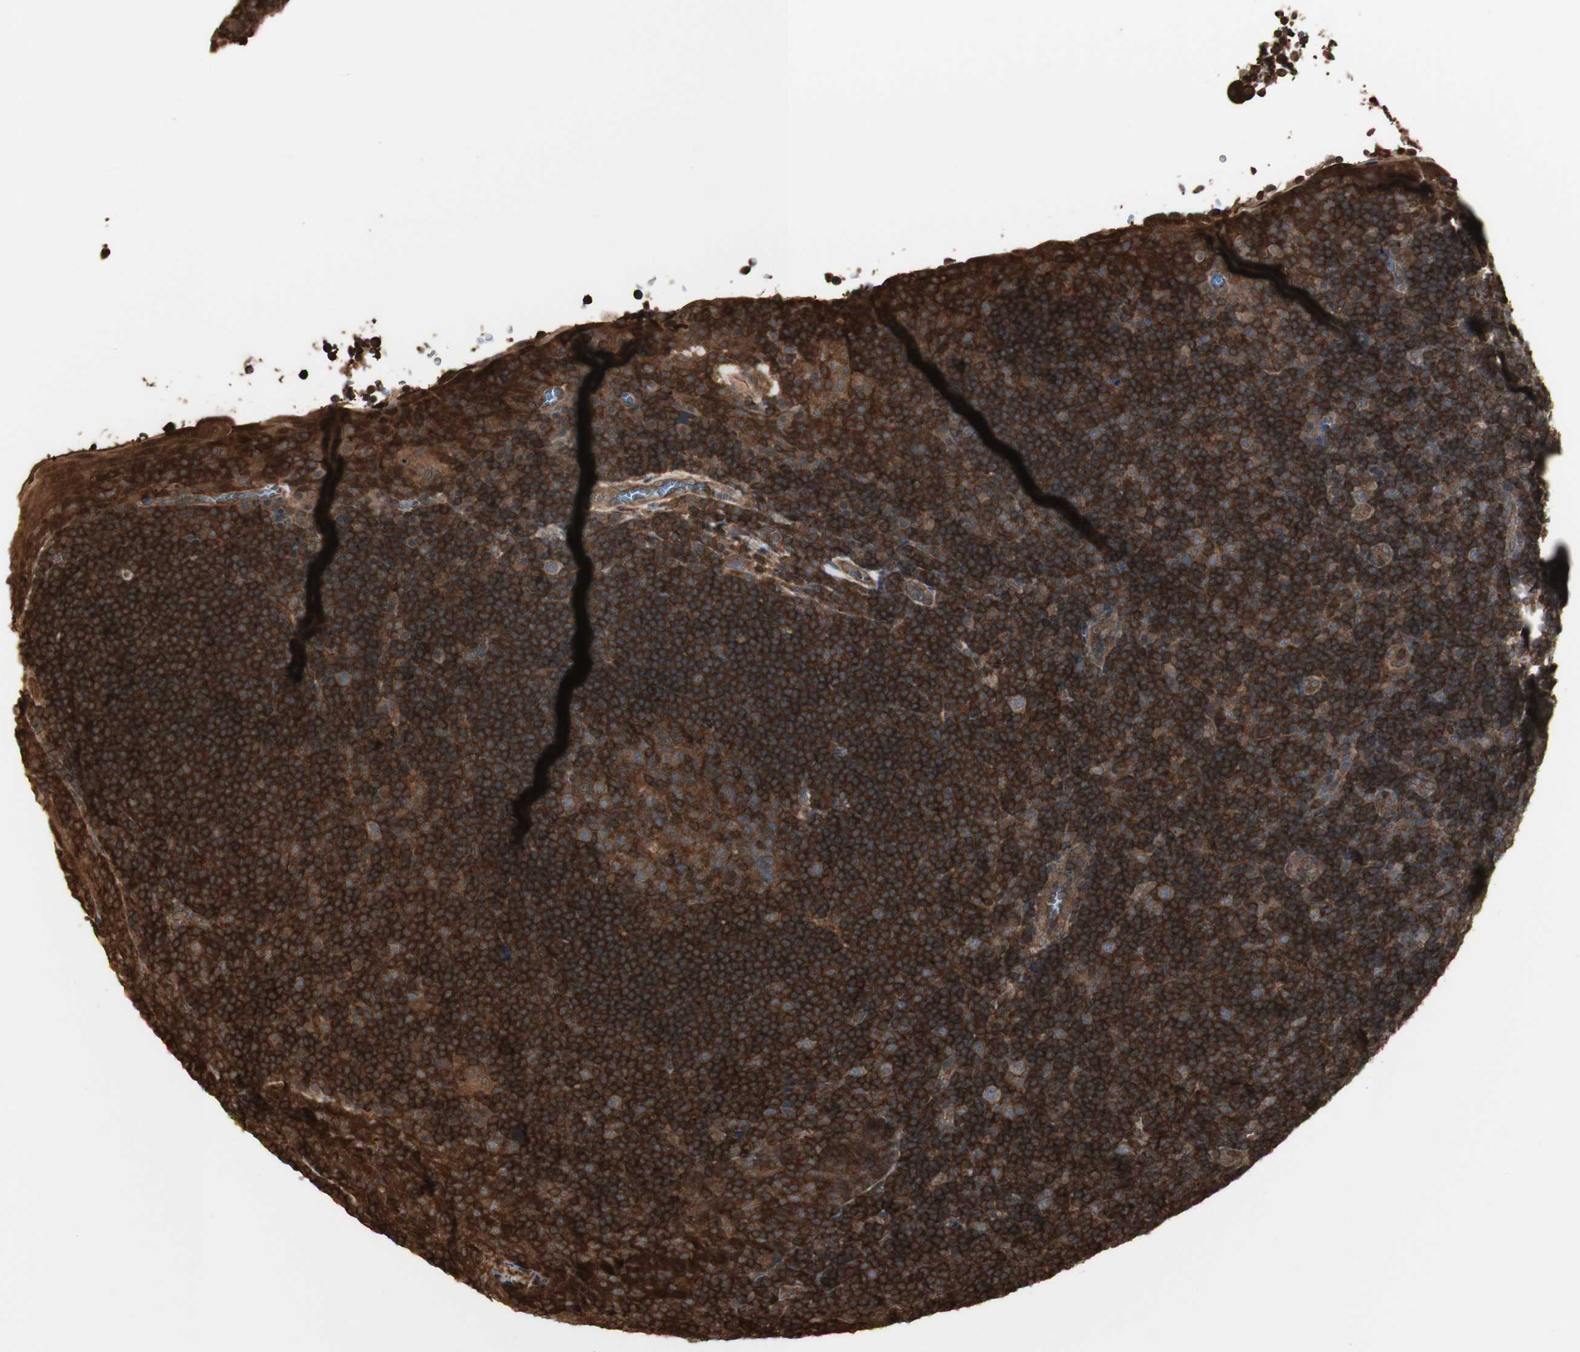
{"staining": {"intensity": "strong", "quantity": ">75%", "location": "cytoplasmic/membranous"}, "tissue": "tonsil", "cell_type": "Germinal center cells", "image_type": "normal", "snomed": [{"axis": "morphology", "description": "Normal tissue, NOS"}, {"axis": "topography", "description": "Tonsil"}], "caption": "Tonsil was stained to show a protein in brown. There is high levels of strong cytoplasmic/membranous positivity in approximately >75% of germinal center cells. Nuclei are stained in blue.", "gene": "YWHAB", "patient": {"sex": "male", "age": 37}}